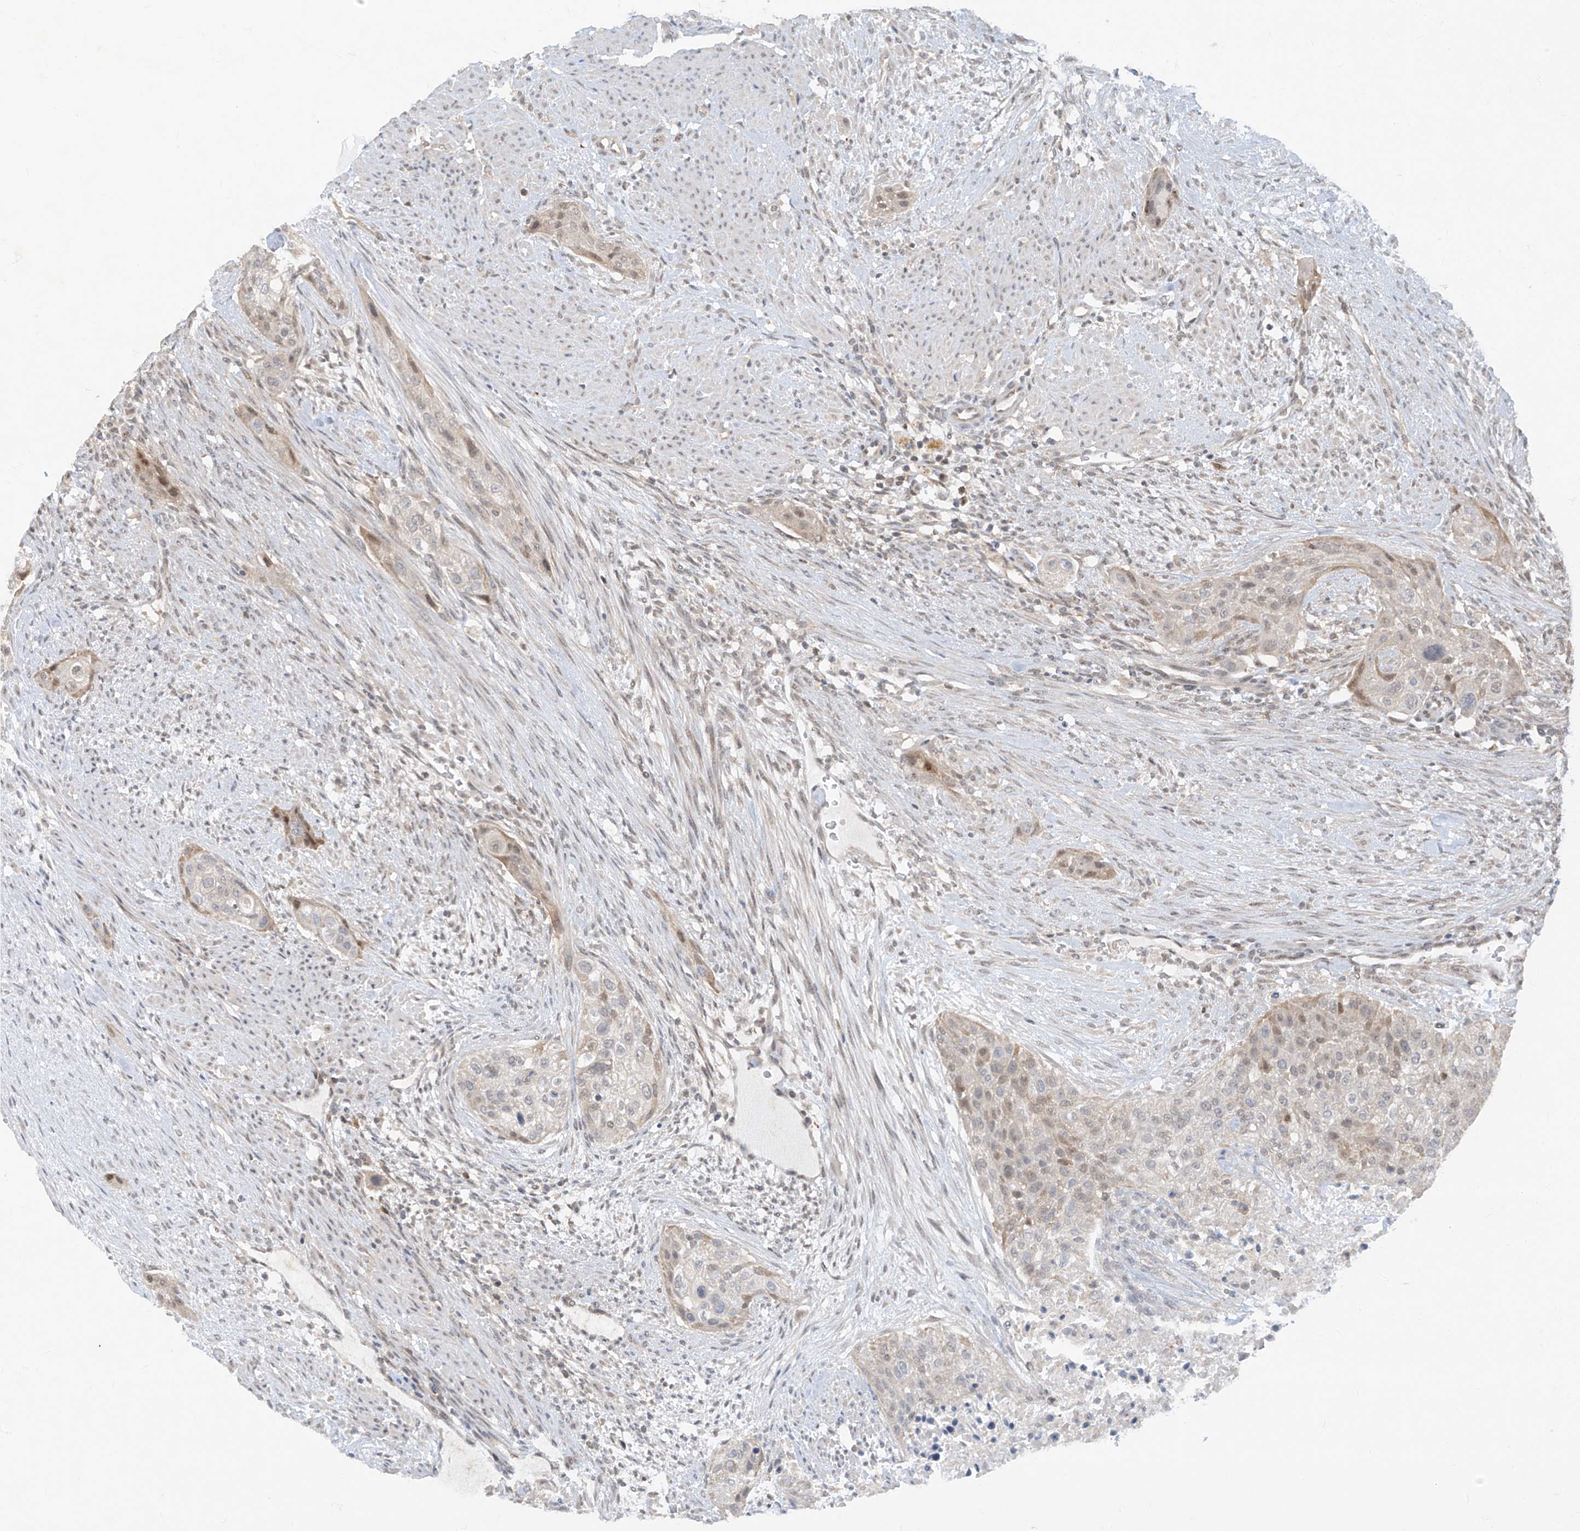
{"staining": {"intensity": "weak", "quantity": "<25%", "location": "nuclear"}, "tissue": "urothelial cancer", "cell_type": "Tumor cells", "image_type": "cancer", "snomed": [{"axis": "morphology", "description": "Urothelial carcinoma, High grade"}, {"axis": "topography", "description": "Urinary bladder"}], "caption": "Histopathology image shows no significant protein expression in tumor cells of urothelial cancer.", "gene": "ZNF358", "patient": {"sex": "male", "age": 35}}